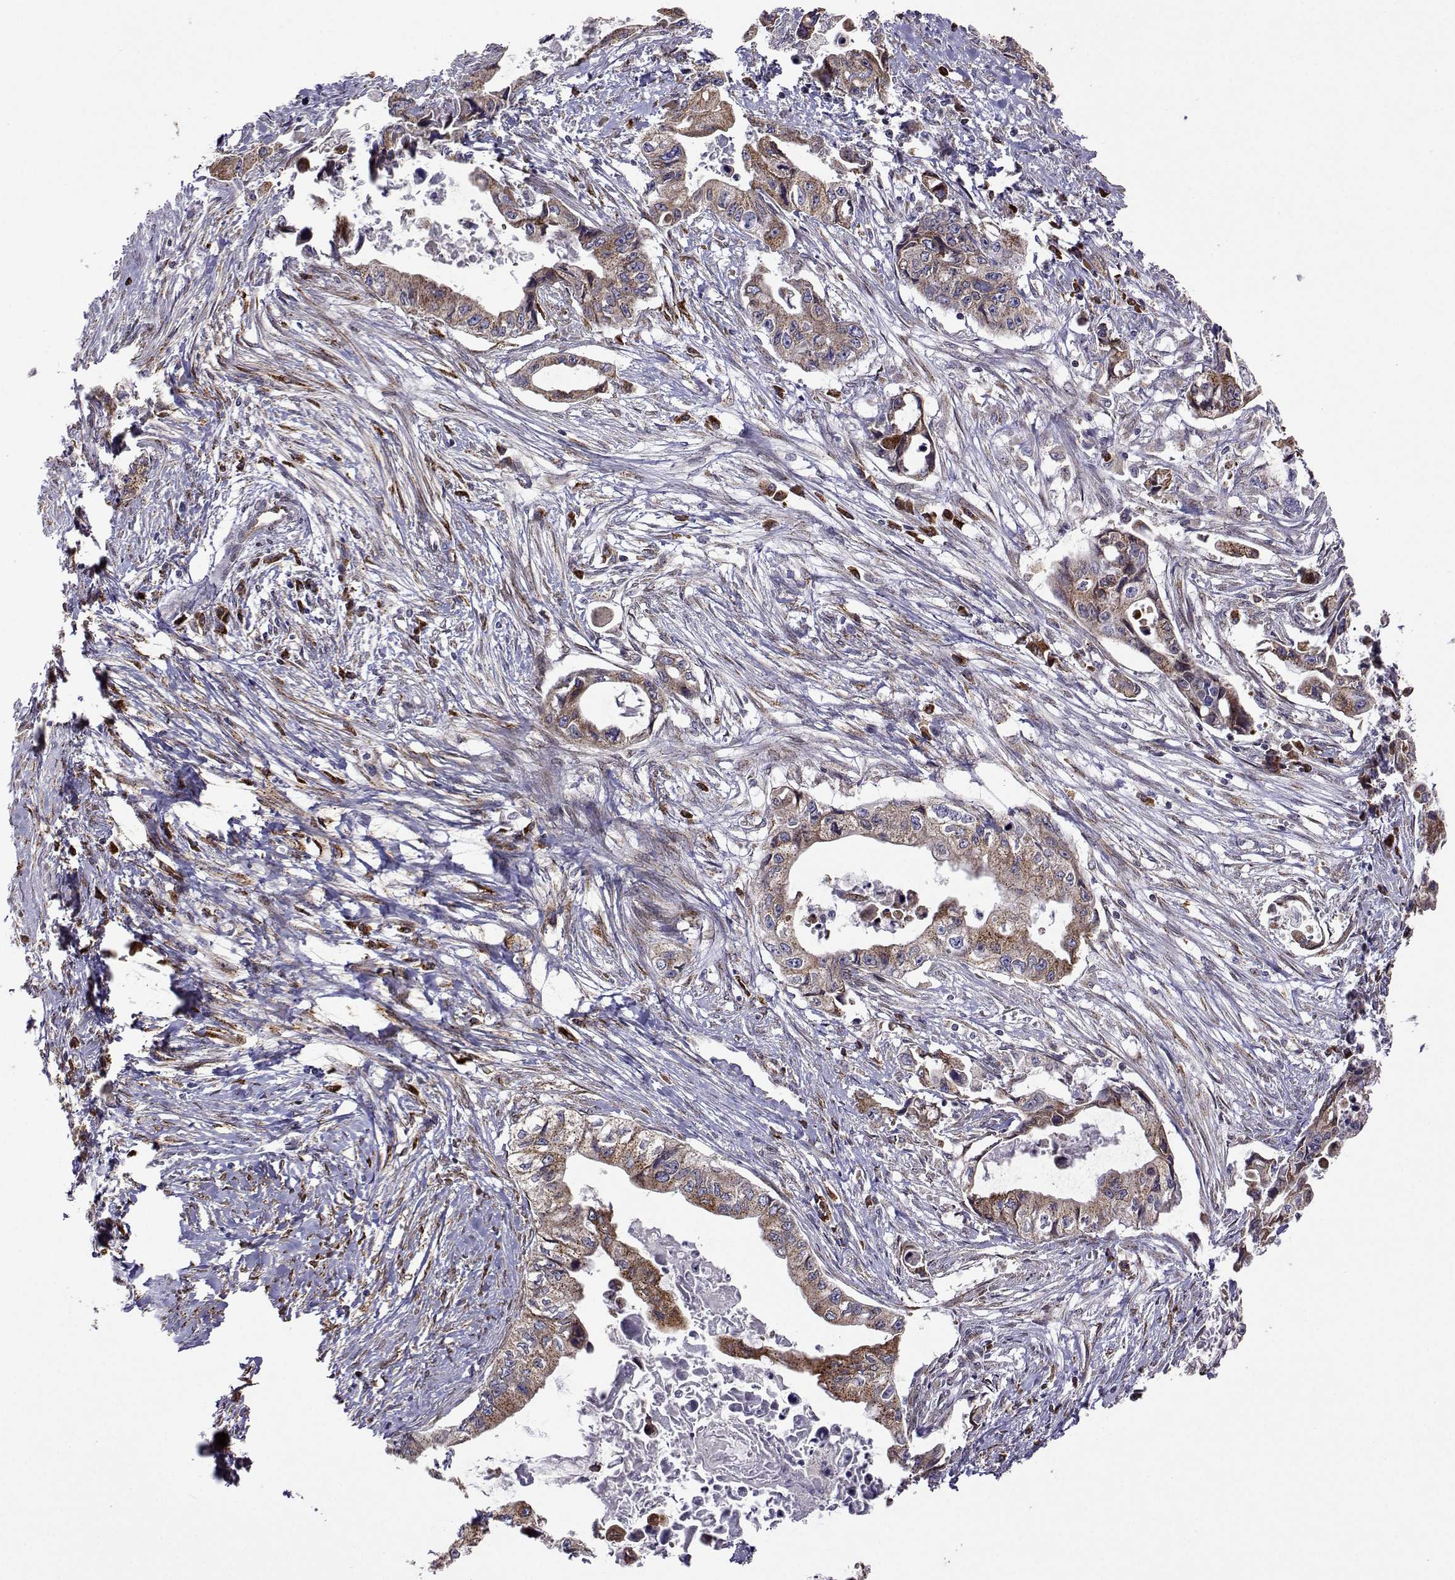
{"staining": {"intensity": "moderate", "quantity": ">75%", "location": "cytoplasmic/membranous"}, "tissue": "pancreatic cancer", "cell_type": "Tumor cells", "image_type": "cancer", "snomed": [{"axis": "morphology", "description": "Adenocarcinoma, NOS"}, {"axis": "topography", "description": "Pancreas"}], "caption": "The immunohistochemical stain shows moderate cytoplasmic/membranous staining in tumor cells of adenocarcinoma (pancreatic) tissue.", "gene": "PGRMC2", "patient": {"sex": "male", "age": 66}}